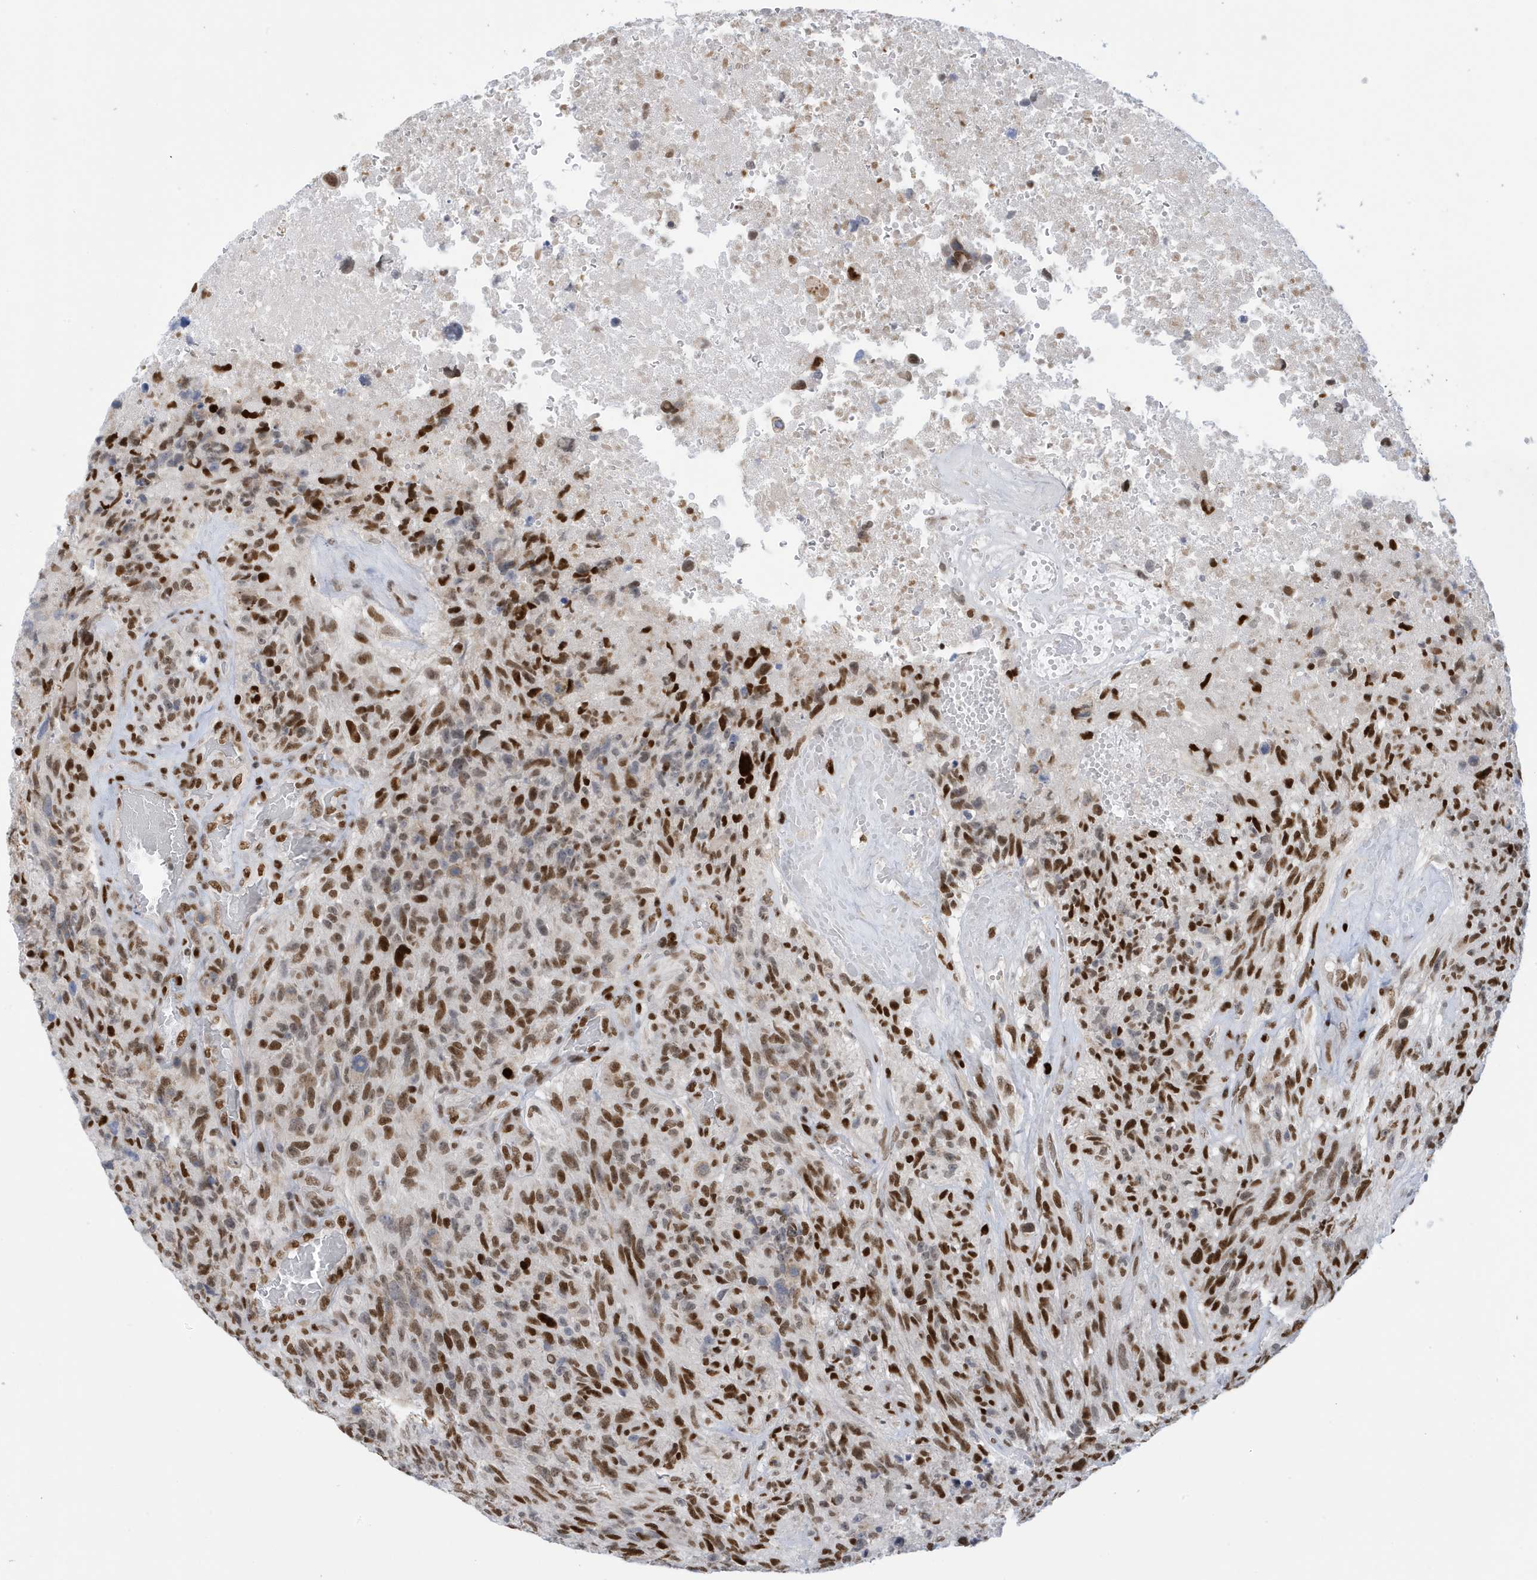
{"staining": {"intensity": "moderate", "quantity": "25%-75%", "location": "nuclear"}, "tissue": "glioma", "cell_type": "Tumor cells", "image_type": "cancer", "snomed": [{"axis": "morphology", "description": "Glioma, malignant, High grade"}, {"axis": "topography", "description": "Brain"}], "caption": "This photomicrograph demonstrates immunohistochemistry (IHC) staining of glioma, with medium moderate nuclear expression in approximately 25%-75% of tumor cells.", "gene": "PCYT1A", "patient": {"sex": "male", "age": 69}}